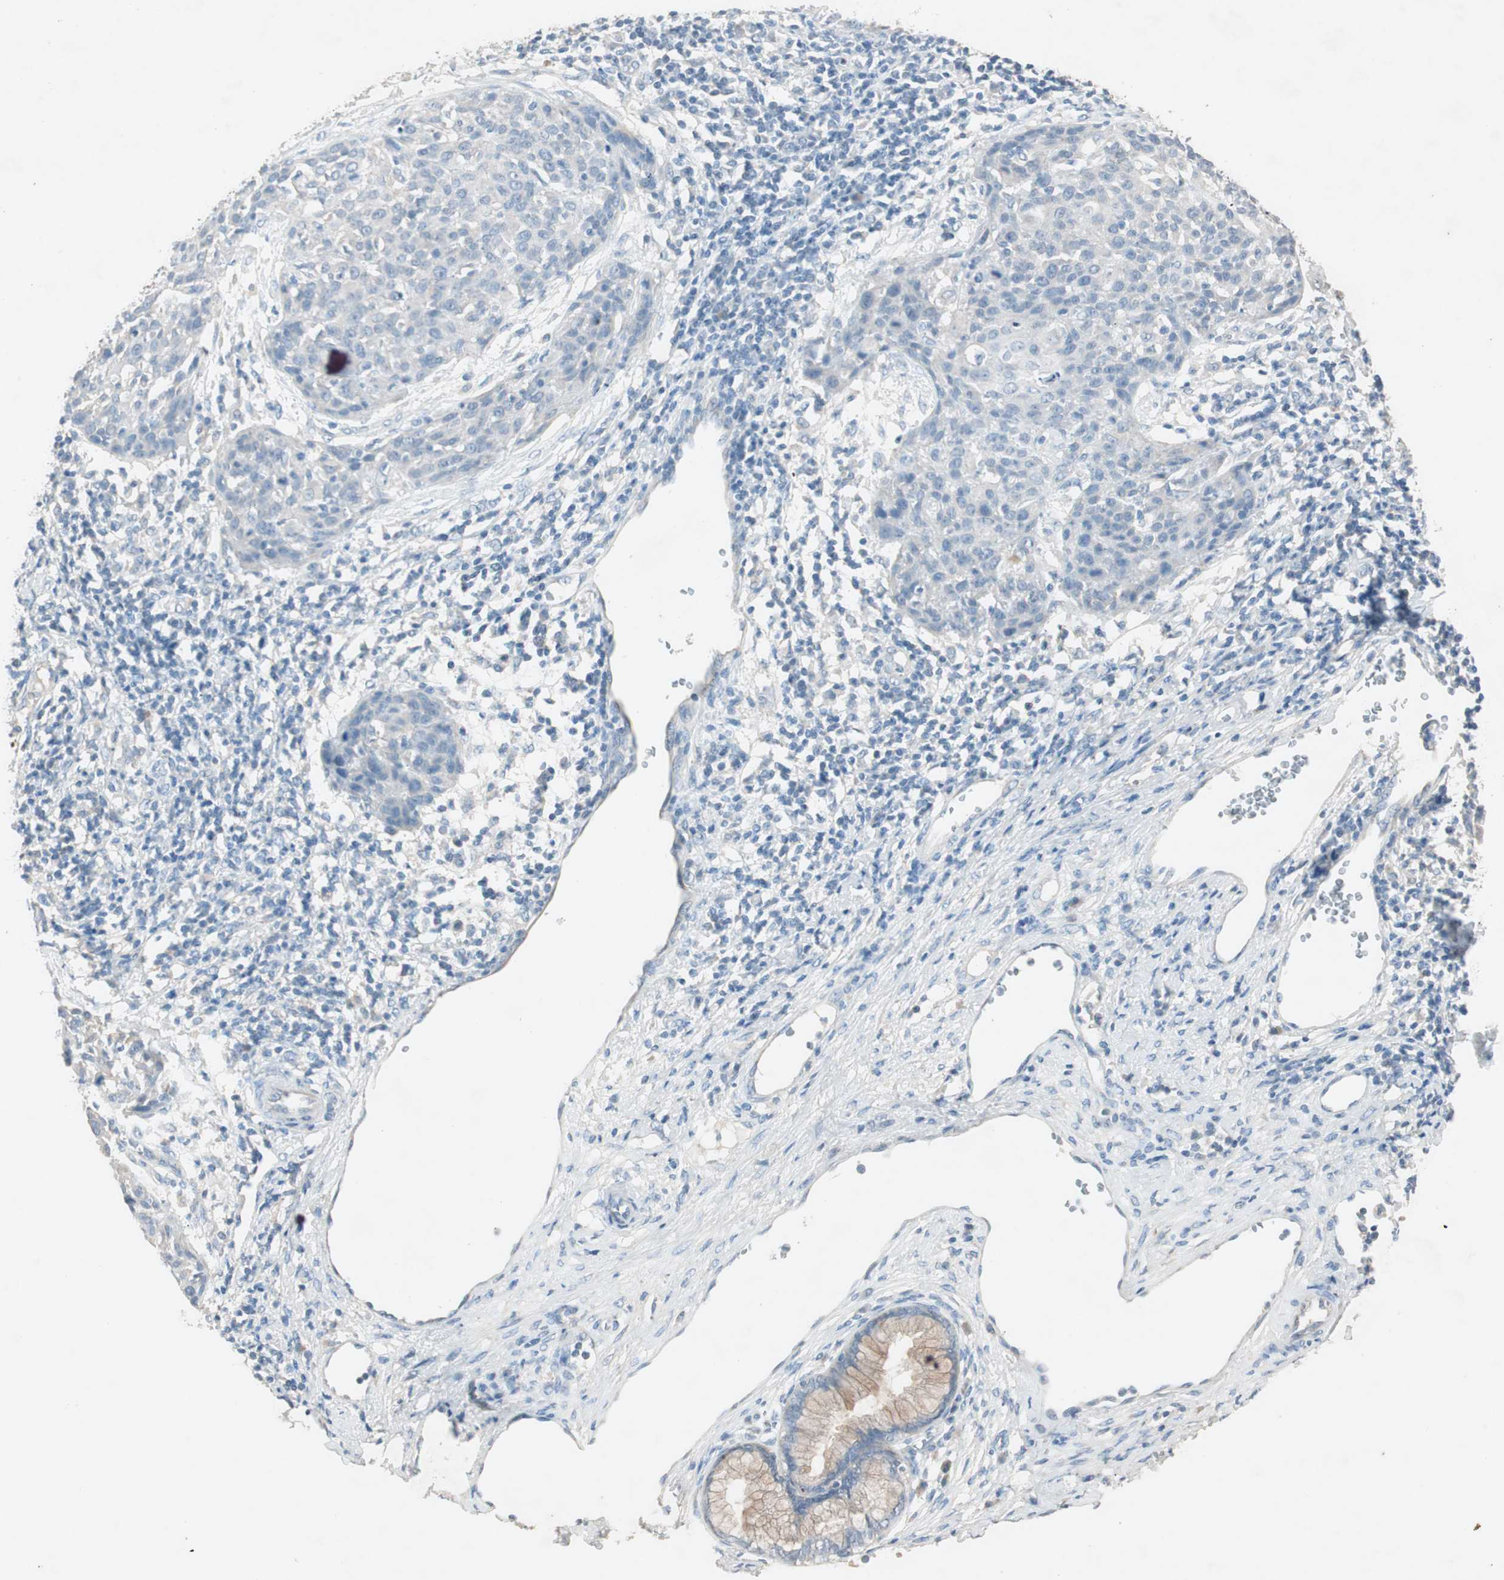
{"staining": {"intensity": "negative", "quantity": "none", "location": "none"}, "tissue": "cervical cancer", "cell_type": "Tumor cells", "image_type": "cancer", "snomed": [{"axis": "morphology", "description": "Squamous cell carcinoma, NOS"}, {"axis": "topography", "description": "Cervix"}], "caption": "This image is of cervical cancer (squamous cell carcinoma) stained with immunohistochemistry (IHC) to label a protein in brown with the nuclei are counter-stained blue. There is no expression in tumor cells.", "gene": "KHK", "patient": {"sex": "female", "age": 38}}